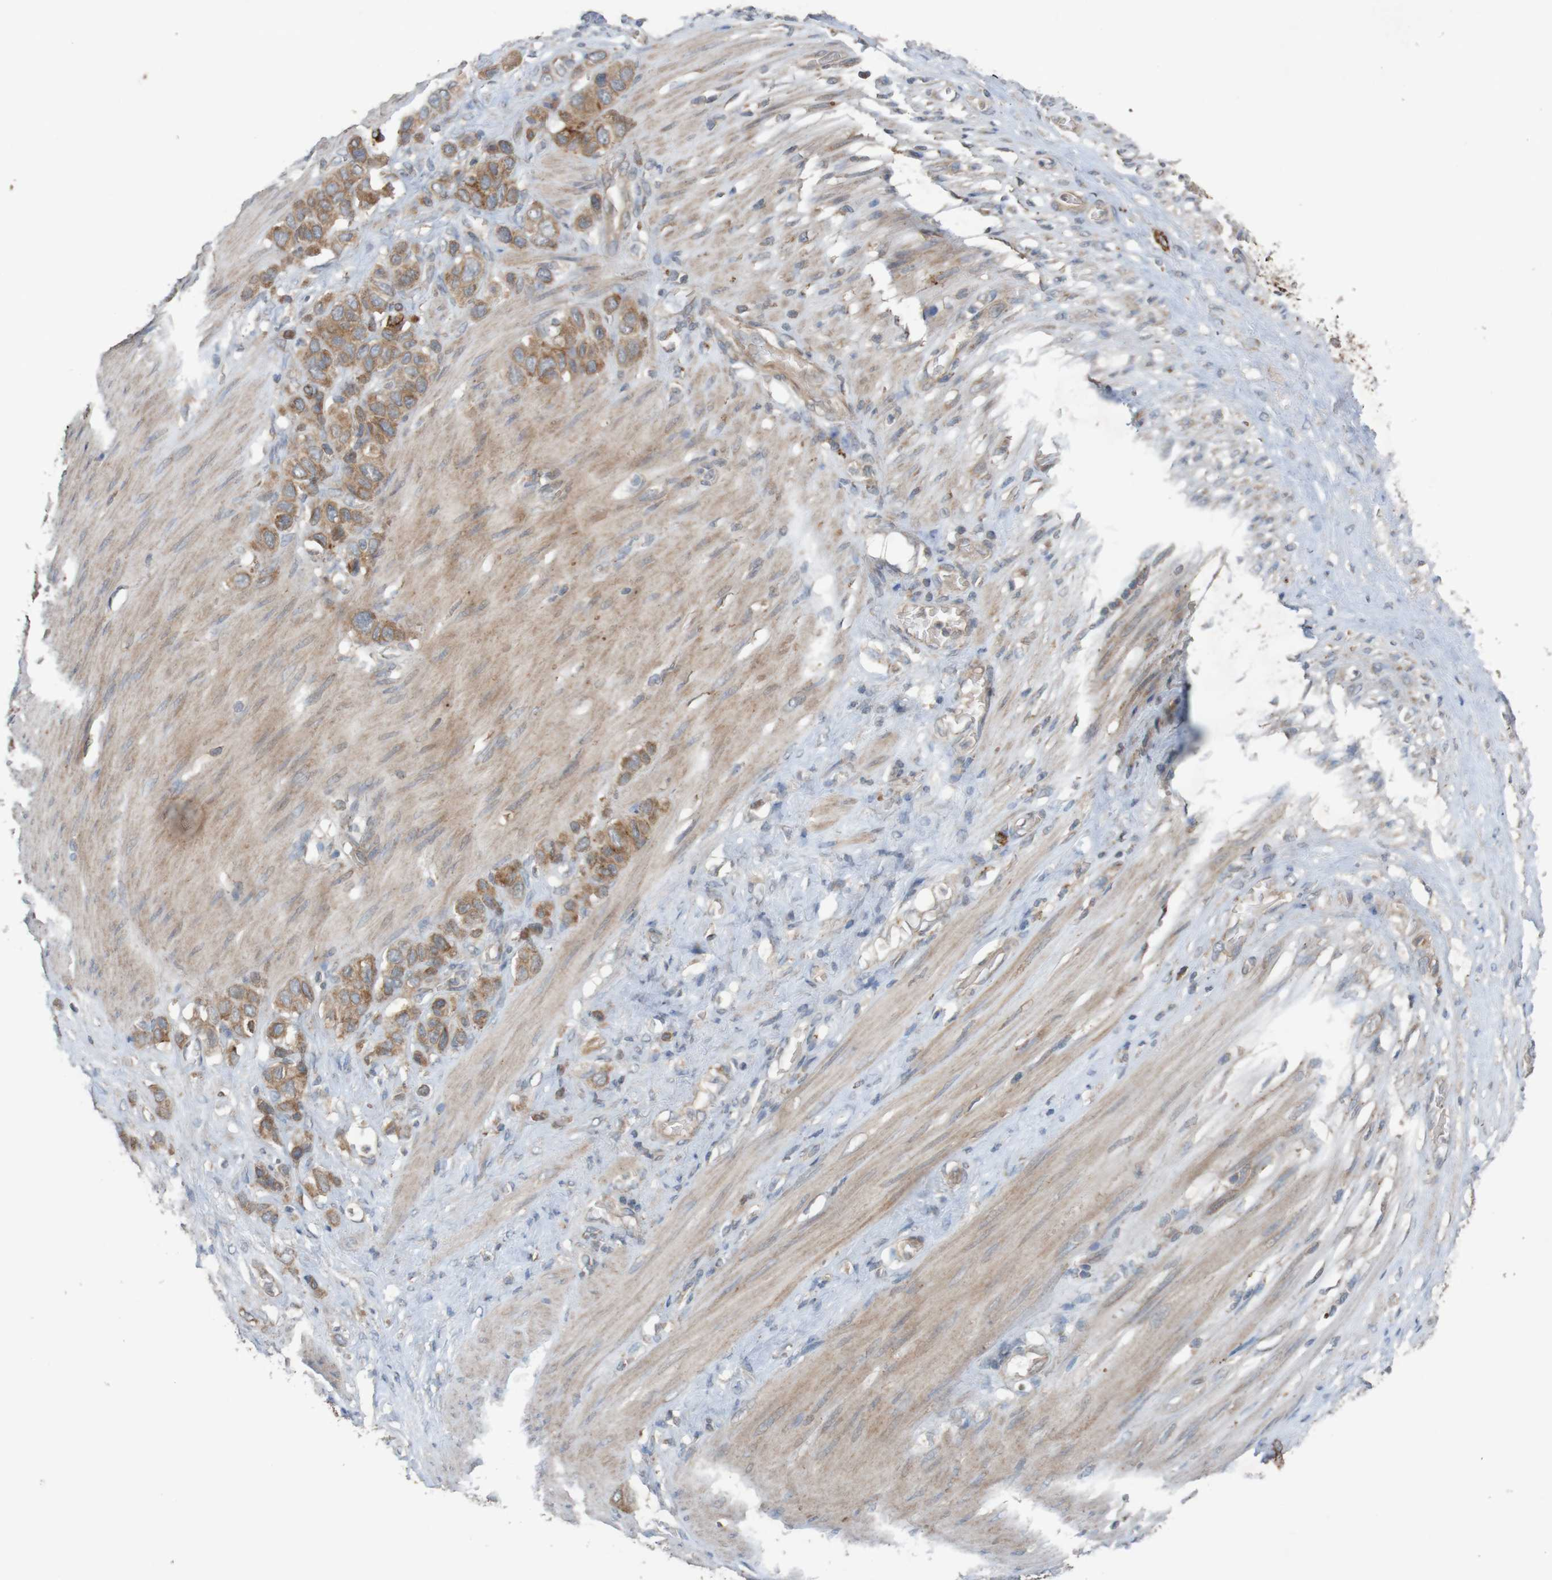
{"staining": {"intensity": "moderate", "quantity": ">75%", "location": "cytoplasmic/membranous"}, "tissue": "stomach cancer", "cell_type": "Tumor cells", "image_type": "cancer", "snomed": [{"axis": "morphology", "description": "Adenocarcinoma, NOS"}, {"axis": "morphology", "description": "Adenocarcinoma, High grade"}, {"axis": "topography", "description": "Stomach, upper"}, {"axis": "topography", "description": "Stomach, lower"}], "caption": "Adenocarcinoma (high-grade) (stomach) stained with a protein marker shows moderate staining in tumor cells.", "gene": "B3GAT2", "patient": {"sex": "female", "age": 65}}